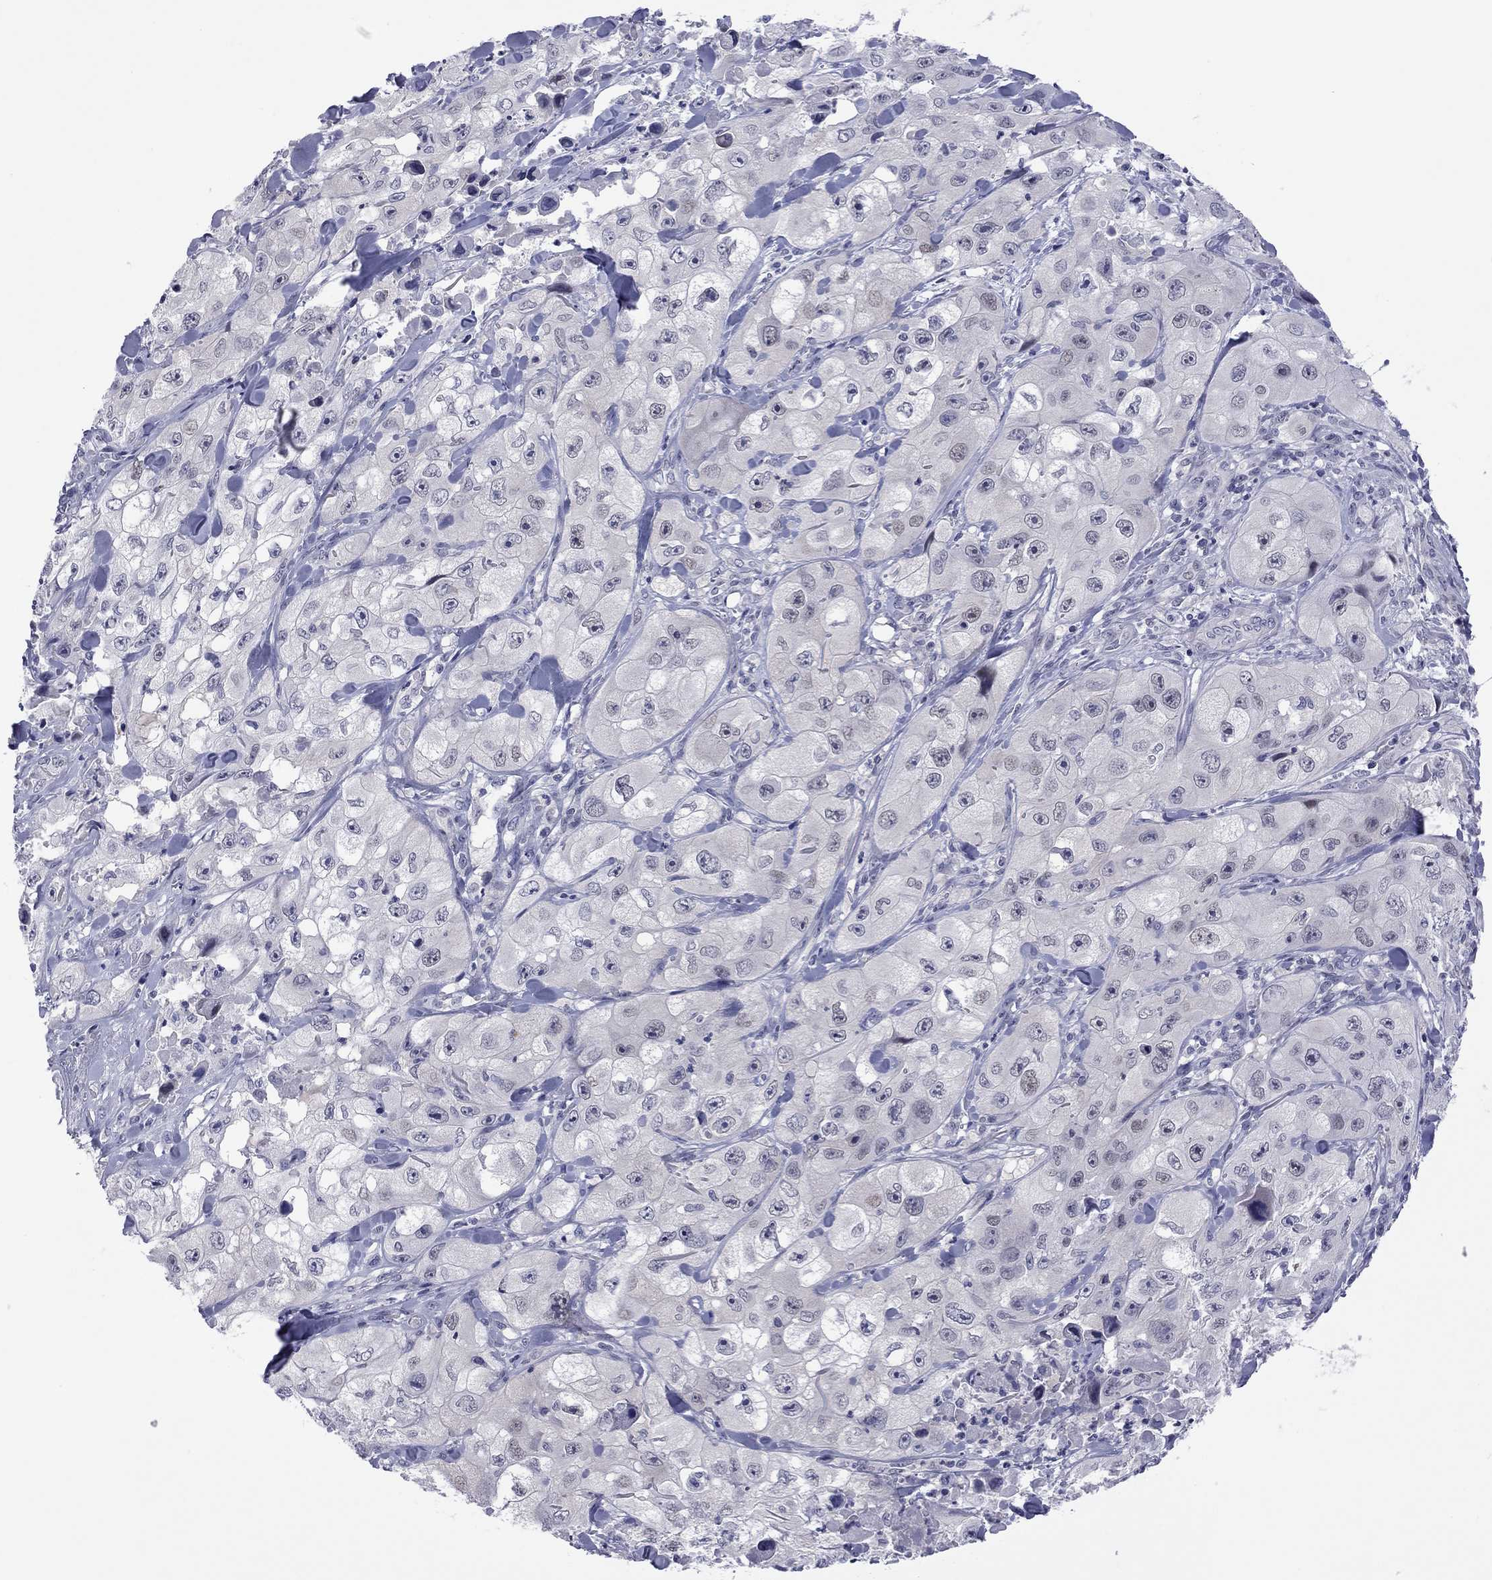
{"staining": {"intensity": "negative", "quantity": "none", "location": "none"}, "tissue": "skin cancer", "cell_type": "Tumor cells", "image_type": "cancer", "snomed": [{"axis": "morphology", "description": "Squamous cell carcinoma, NOS"}, {"axis": "topography", "description": "Skin"}, {"axis": "topography", "description": "Subcutis"}], "caption": "DAB (3,3'-diaminobenzidine) immunohistochemical staining of squamous cell carcinoma (skin) displays no significant staining in tumor cells. Nuclei are stained in blue.", "gene": "POU5F2", "patient": {"sex": "male", "age": 73}}